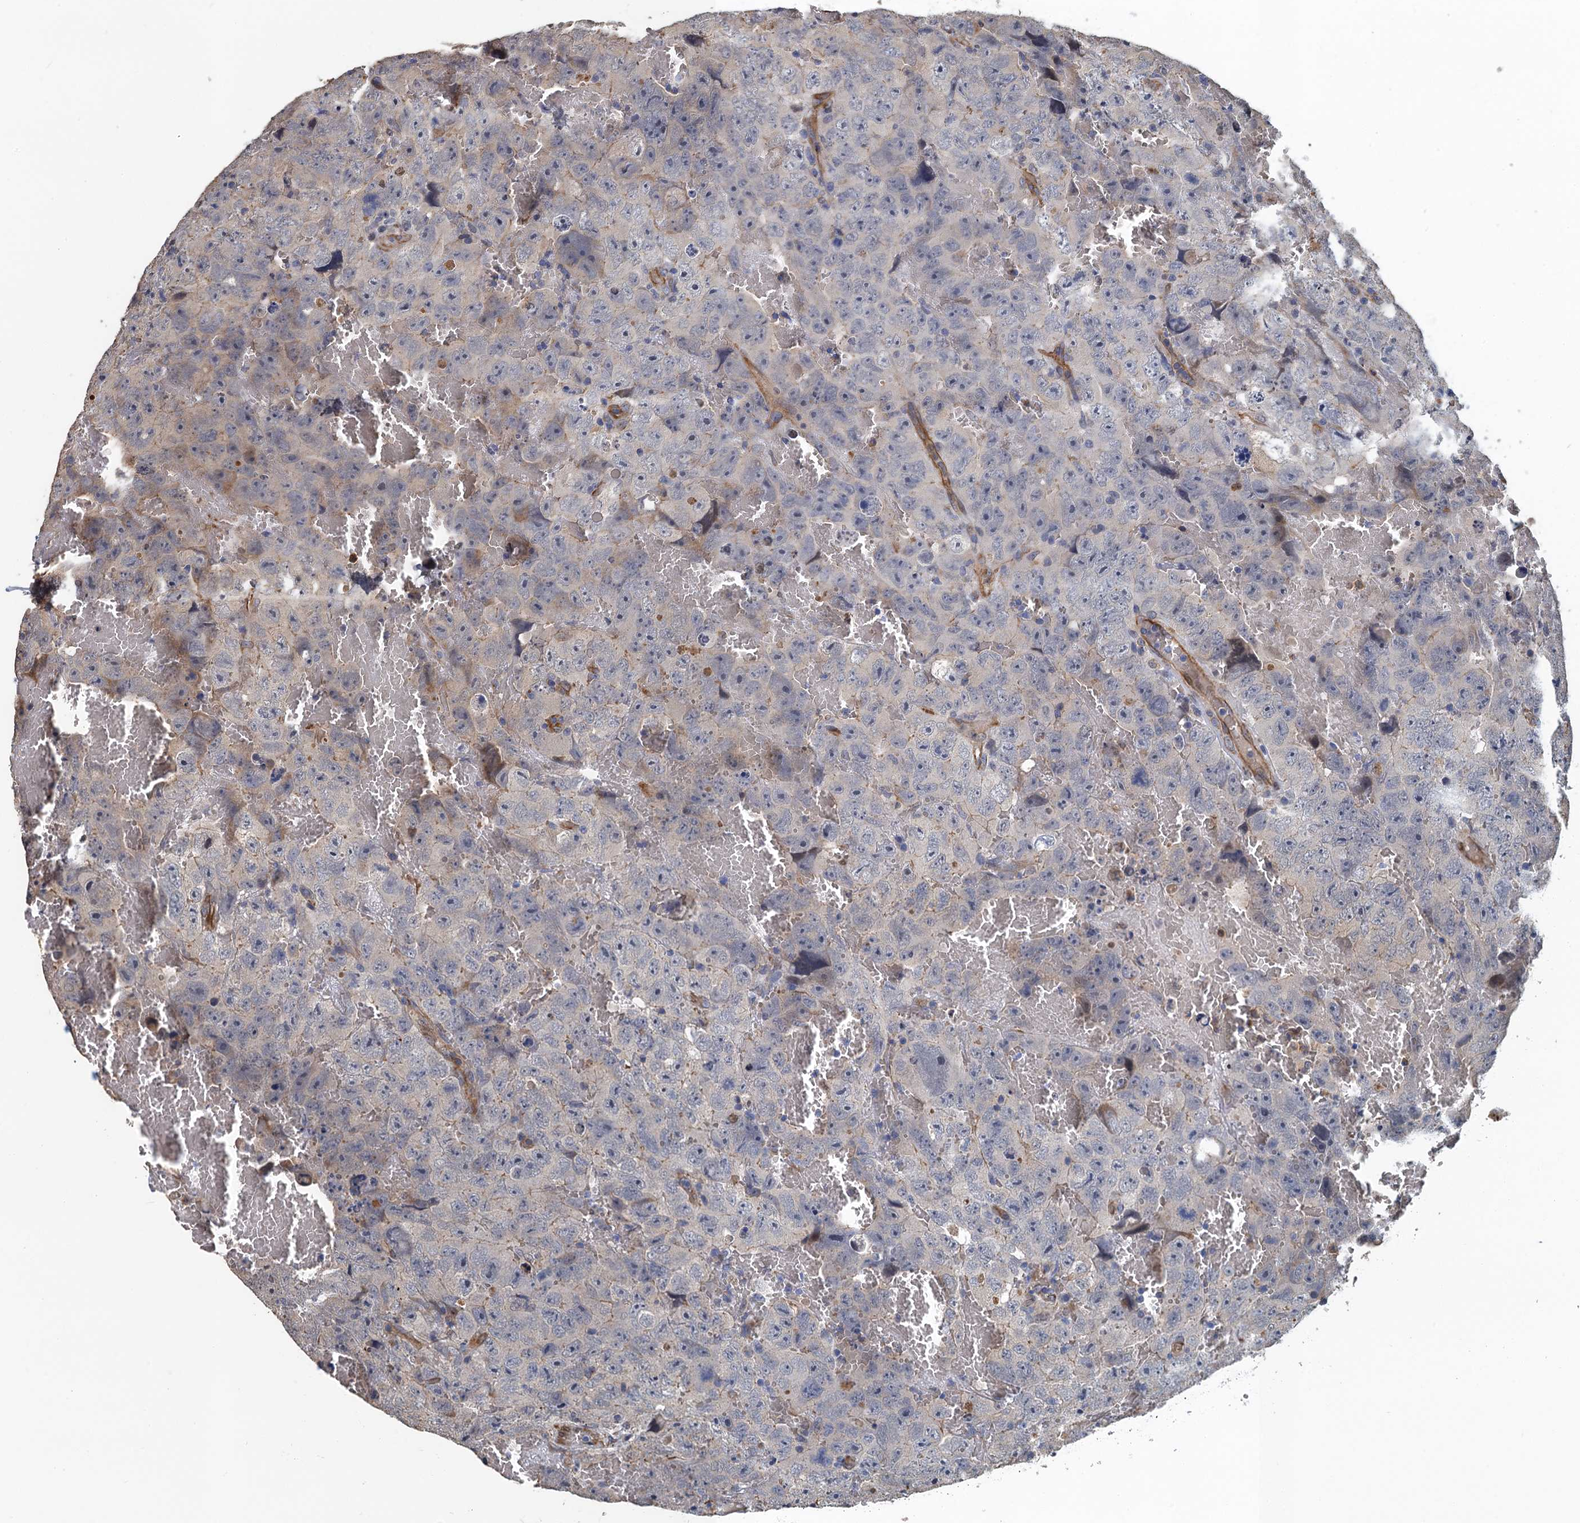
{"staining": {"intensity": "negative", "quantity": "none", "location": "none"}, "tissue": "testis cancer", "cell_type": "Tumor cells", "image_type": "cancer", "snomed": [{"axis": "morphology", "description": "Carcinoma, Embryonal, NOS"}, {"axis": "topography", "description": "Testis"}], "caption": "Immunohistochemical staining of human embryonal carcinoma (testis) exhibits no significant staining in tumor cells.", "gene": "ACSBG1", "patient": {"sex": "male", "age": 45}}